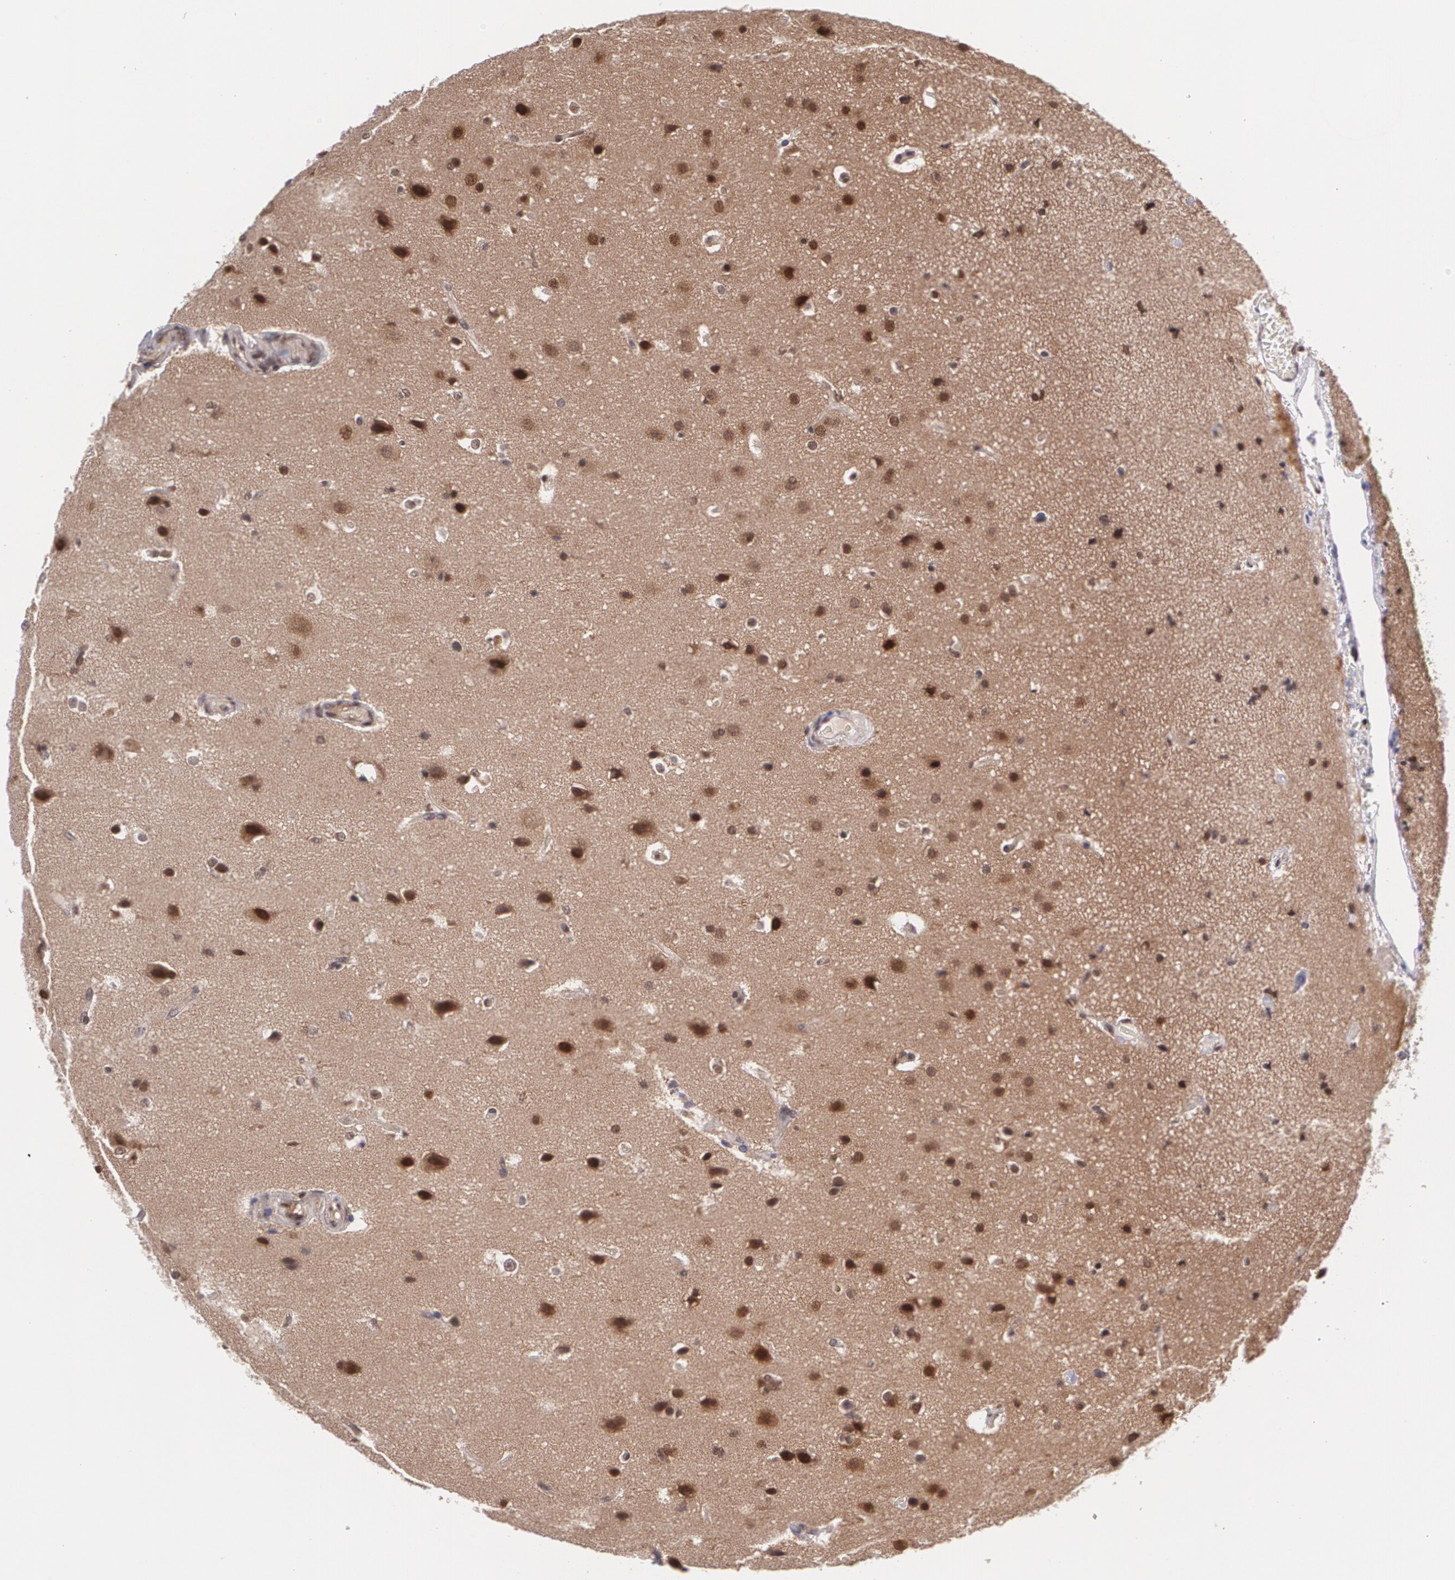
{"staining": {"intensity": "moderate", "quantity": "25%-75%", "location": "cytoplasmic/membranous,nuclear"}, "tissue": "glioma", "cell_type": "Tumor cells", "image_type": "cancer", "snomed": [{"axis": "morphology", "description": "Glioma, malignant, Low grade"}, {"axis": "topography", "description": "Cerebral cortex"}], "caption": "IHC image of neoplastic tissue: human glioma stained using immunohistochemistry exhibits medium levels of moderate protein expression localized specifically in the cytoplasmic/membranous and nuclear of tumor cells, appearing as a cytoplasmic/membranous and nuclear brown color.", "gene": "CUL2", "patient": {"sex": "female", "age": 47}}